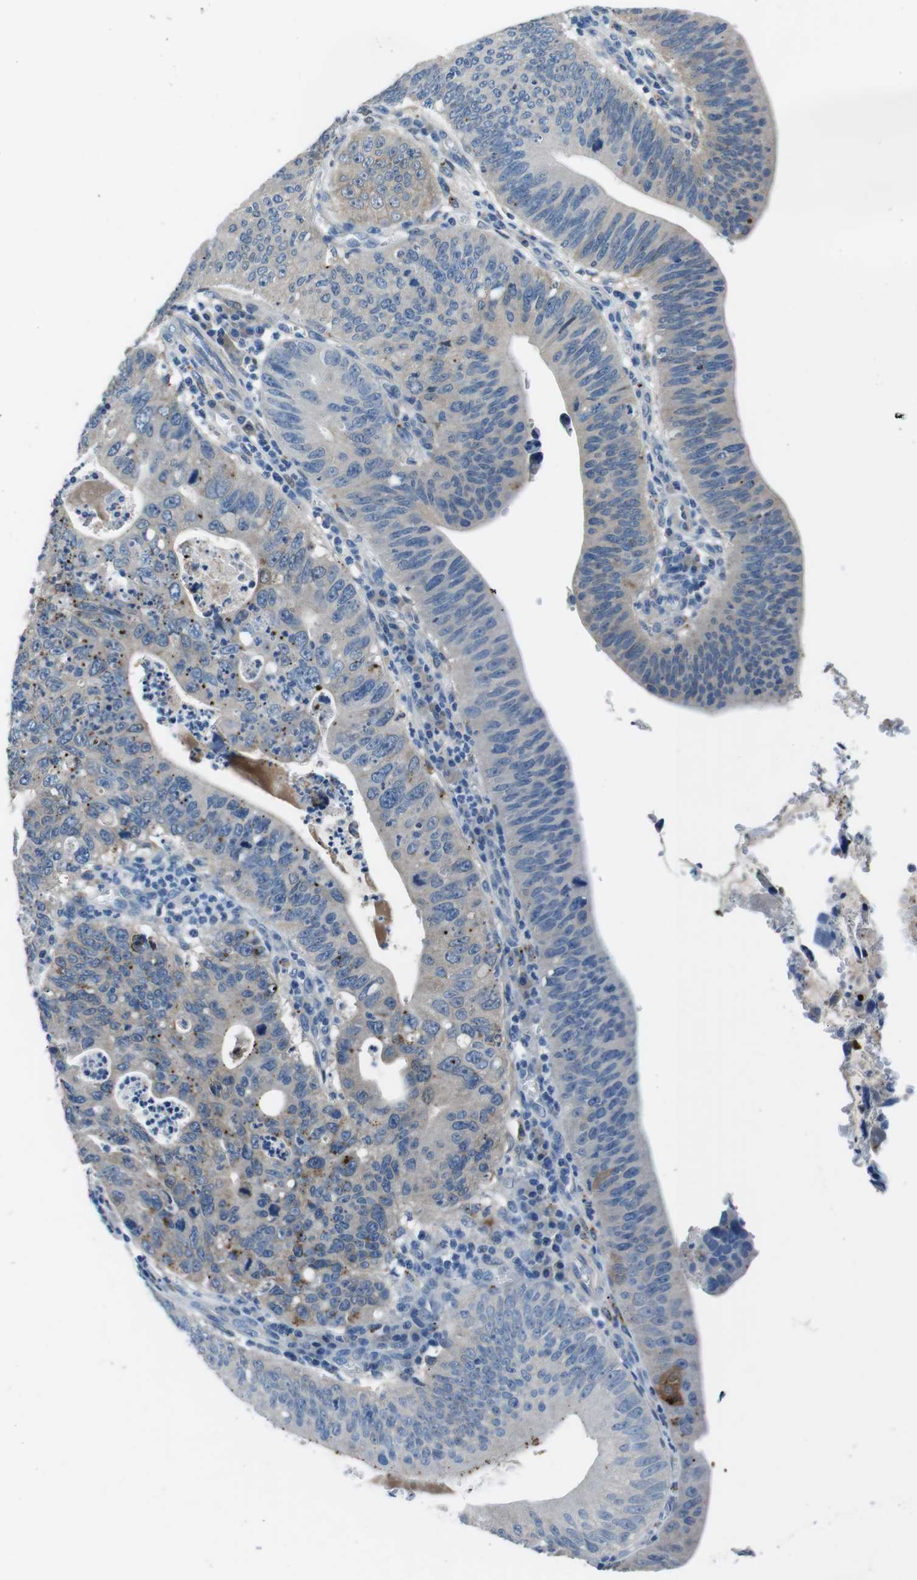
{"staining": {"intensity": "negative", "quantity": "none", "location": "none"}, "tissue": "stomach cancer", "cell_type": "Tumor cells", "image_type": "cancer", "snomed": [{"axis": "morphology", "description": "Adenocarcinoma, NOS"}, {"axis": "topography", "description": "Stomach"}], "caption": "A histopathology image of human stomach cancer is negative for staining in tumor cells.", "gene": "TULP3", "patient": {"sex": "male", "age": 59}}